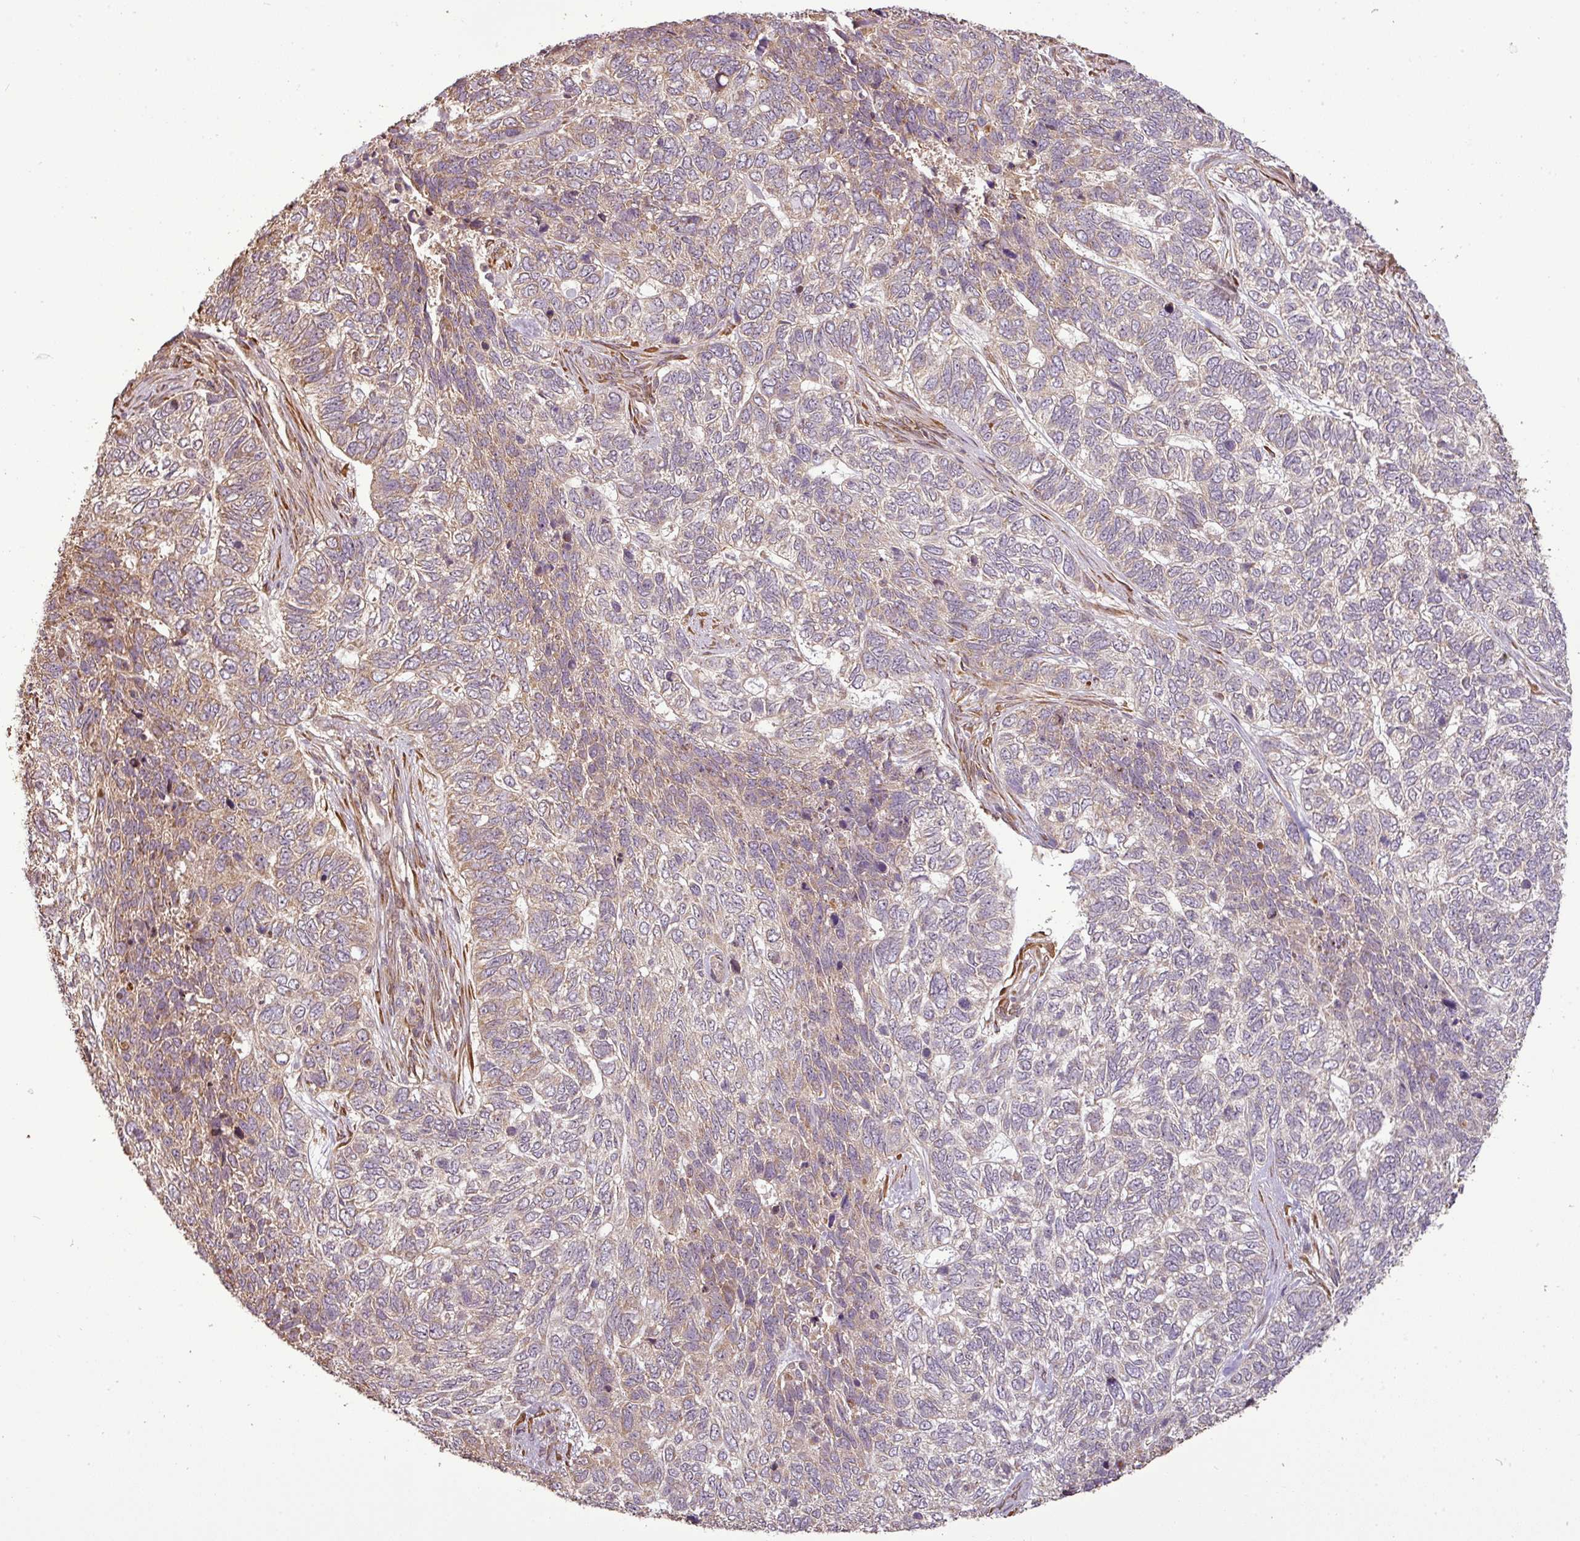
{"staining": {"intensity": "weak", "quantity": "<25%", "location": "cytoplasmic/membranous"}, "tissue": "skin cancer", "cell_type": "Tumor cells", "image_type": "cancer", "snomed": [{"axis": "morphology", "description": "Basal cell carcinoma"}, {"axis": "topography", "description": "Skin"}], "caption": "Immunohistochemistry (IHC) photomicrograph of human skin basal cell carcinoma stained for a protein (brown), which exhibits no positivity in tumor cells.", "gene": "FAIM", "patient": {"sex": "female", "age": 65}}